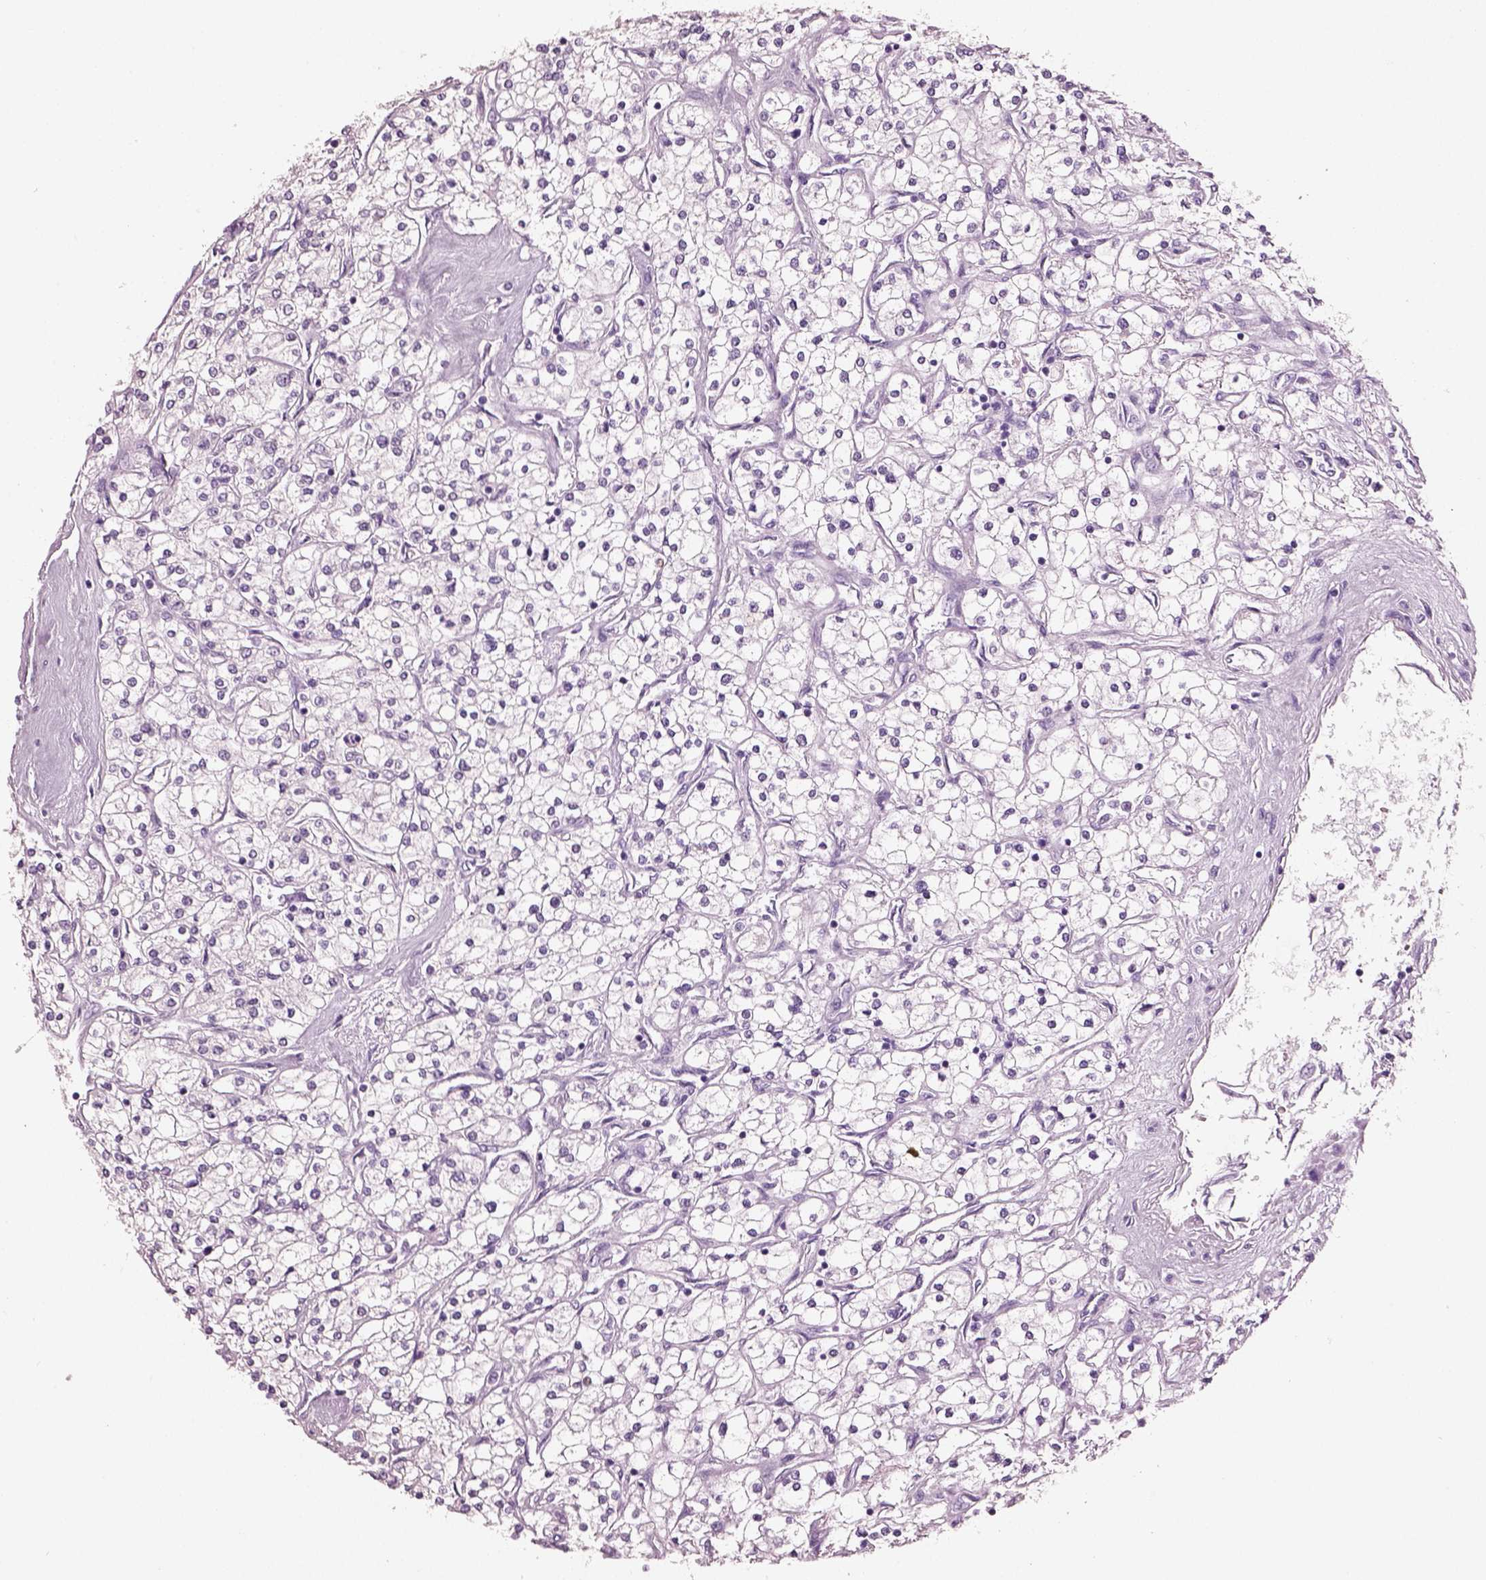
{"staining": {"intensity": "negative", "quantity": "none", "location": "none"}, "tissue": "renal cancer", "cell_type": "Tumor cells", "image_type": "cancer", "snomed": [{"axis": "morphology", "description": "Adenocarcinoma, NOS"}, {"axis": "topography", "description": "Kidney"}], "caption": "Tumor cells are negative for brown protein staining in renal adenocarcinoma.", "gene": "ELSPBP1", "patient": {"sex": "male", "age": 80}}